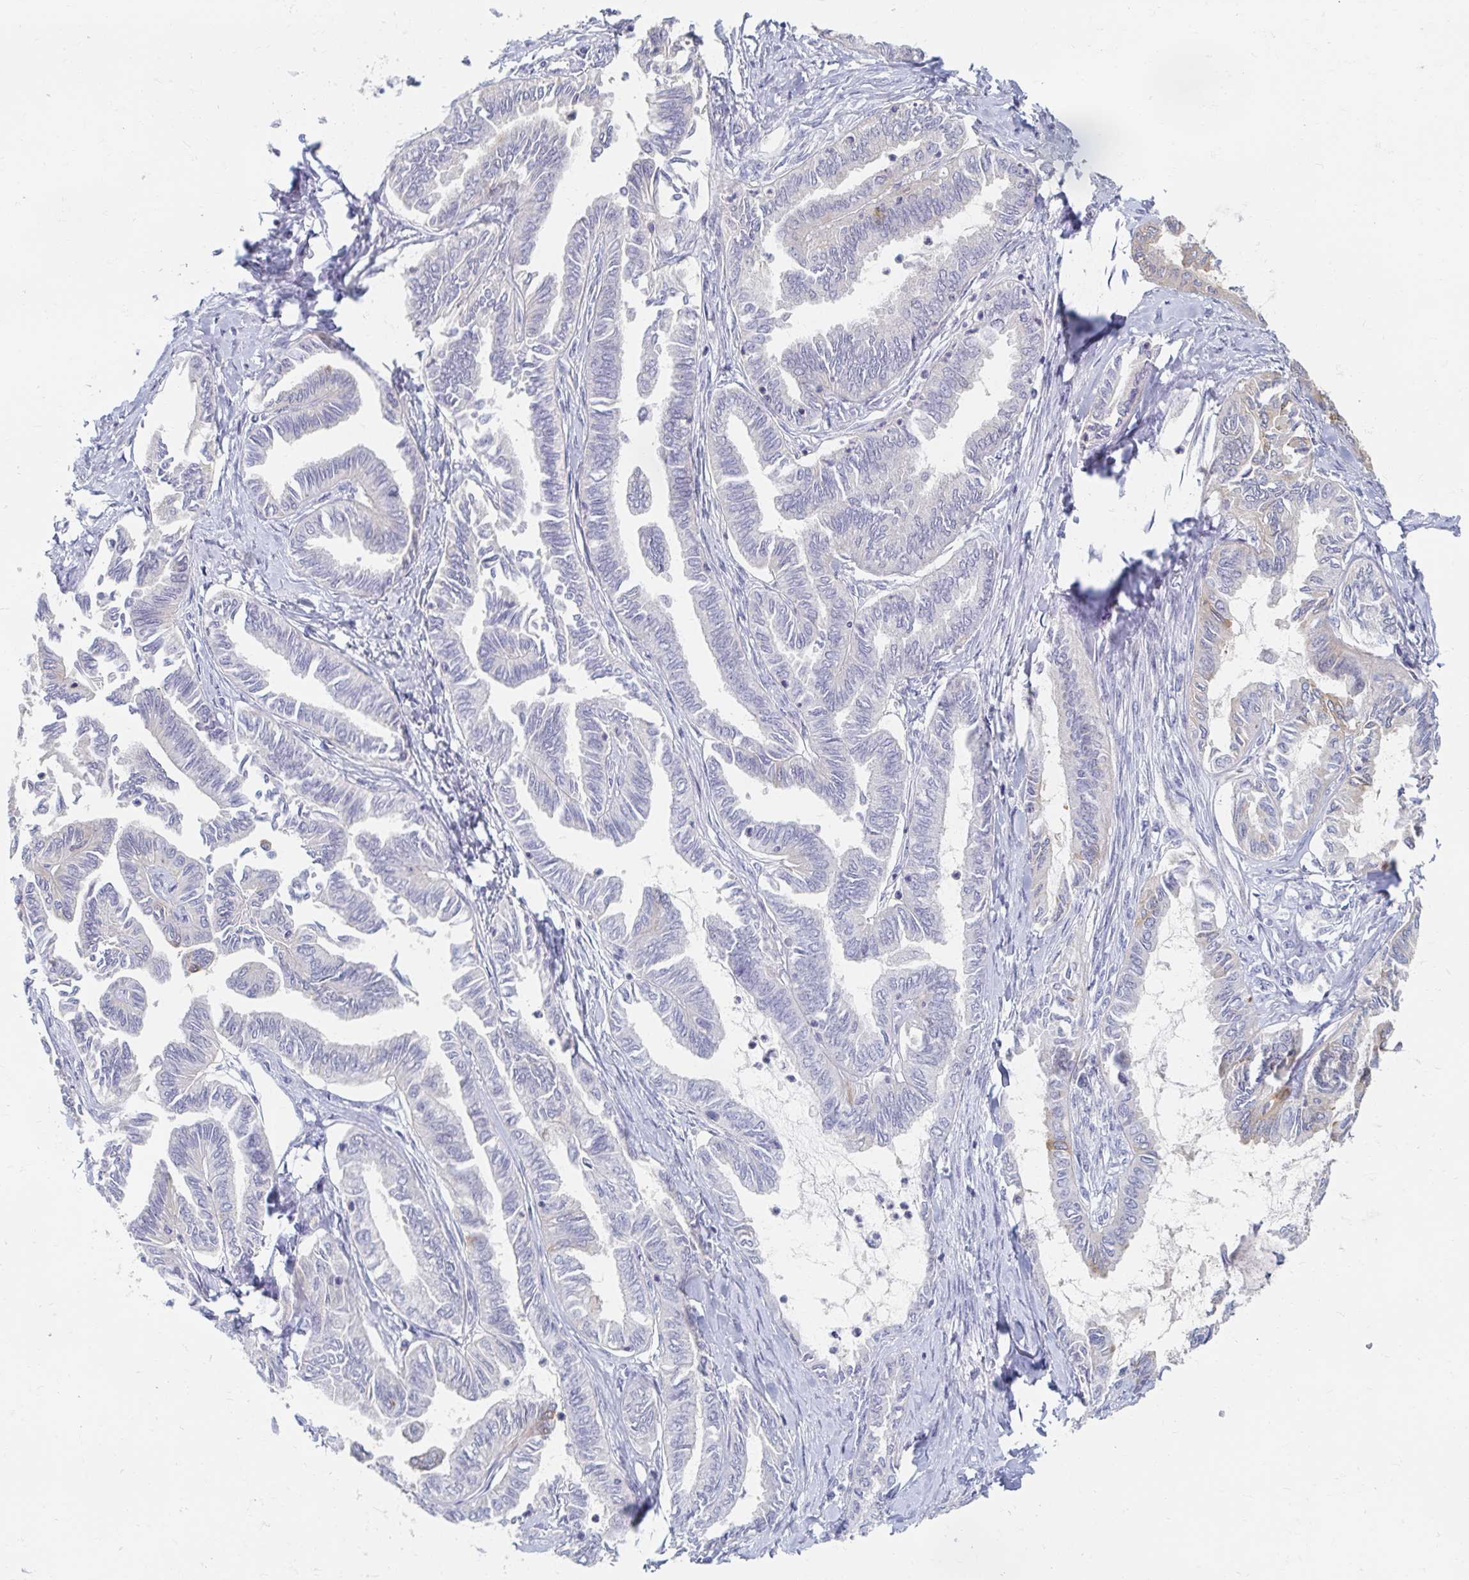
{"staining": {"intensity": "negative", "quantity": "none", "location": "none"}, "tissue": "ovarian cancer", "cell_type": "Tumor cells", "image_type": "cancer", "snomed": [{"axis": "morphology", "description": "Carcinoma, endometroid"}, {"axis": "topography", "description": "Ovary"}], "caption": "Ovarian cancer stained for a protein using immunohistochemistry (IHC) demonstrates no expression tumor cells.", "gene": "MYLK2", "patient": {"sex": "female", "age": 70}}